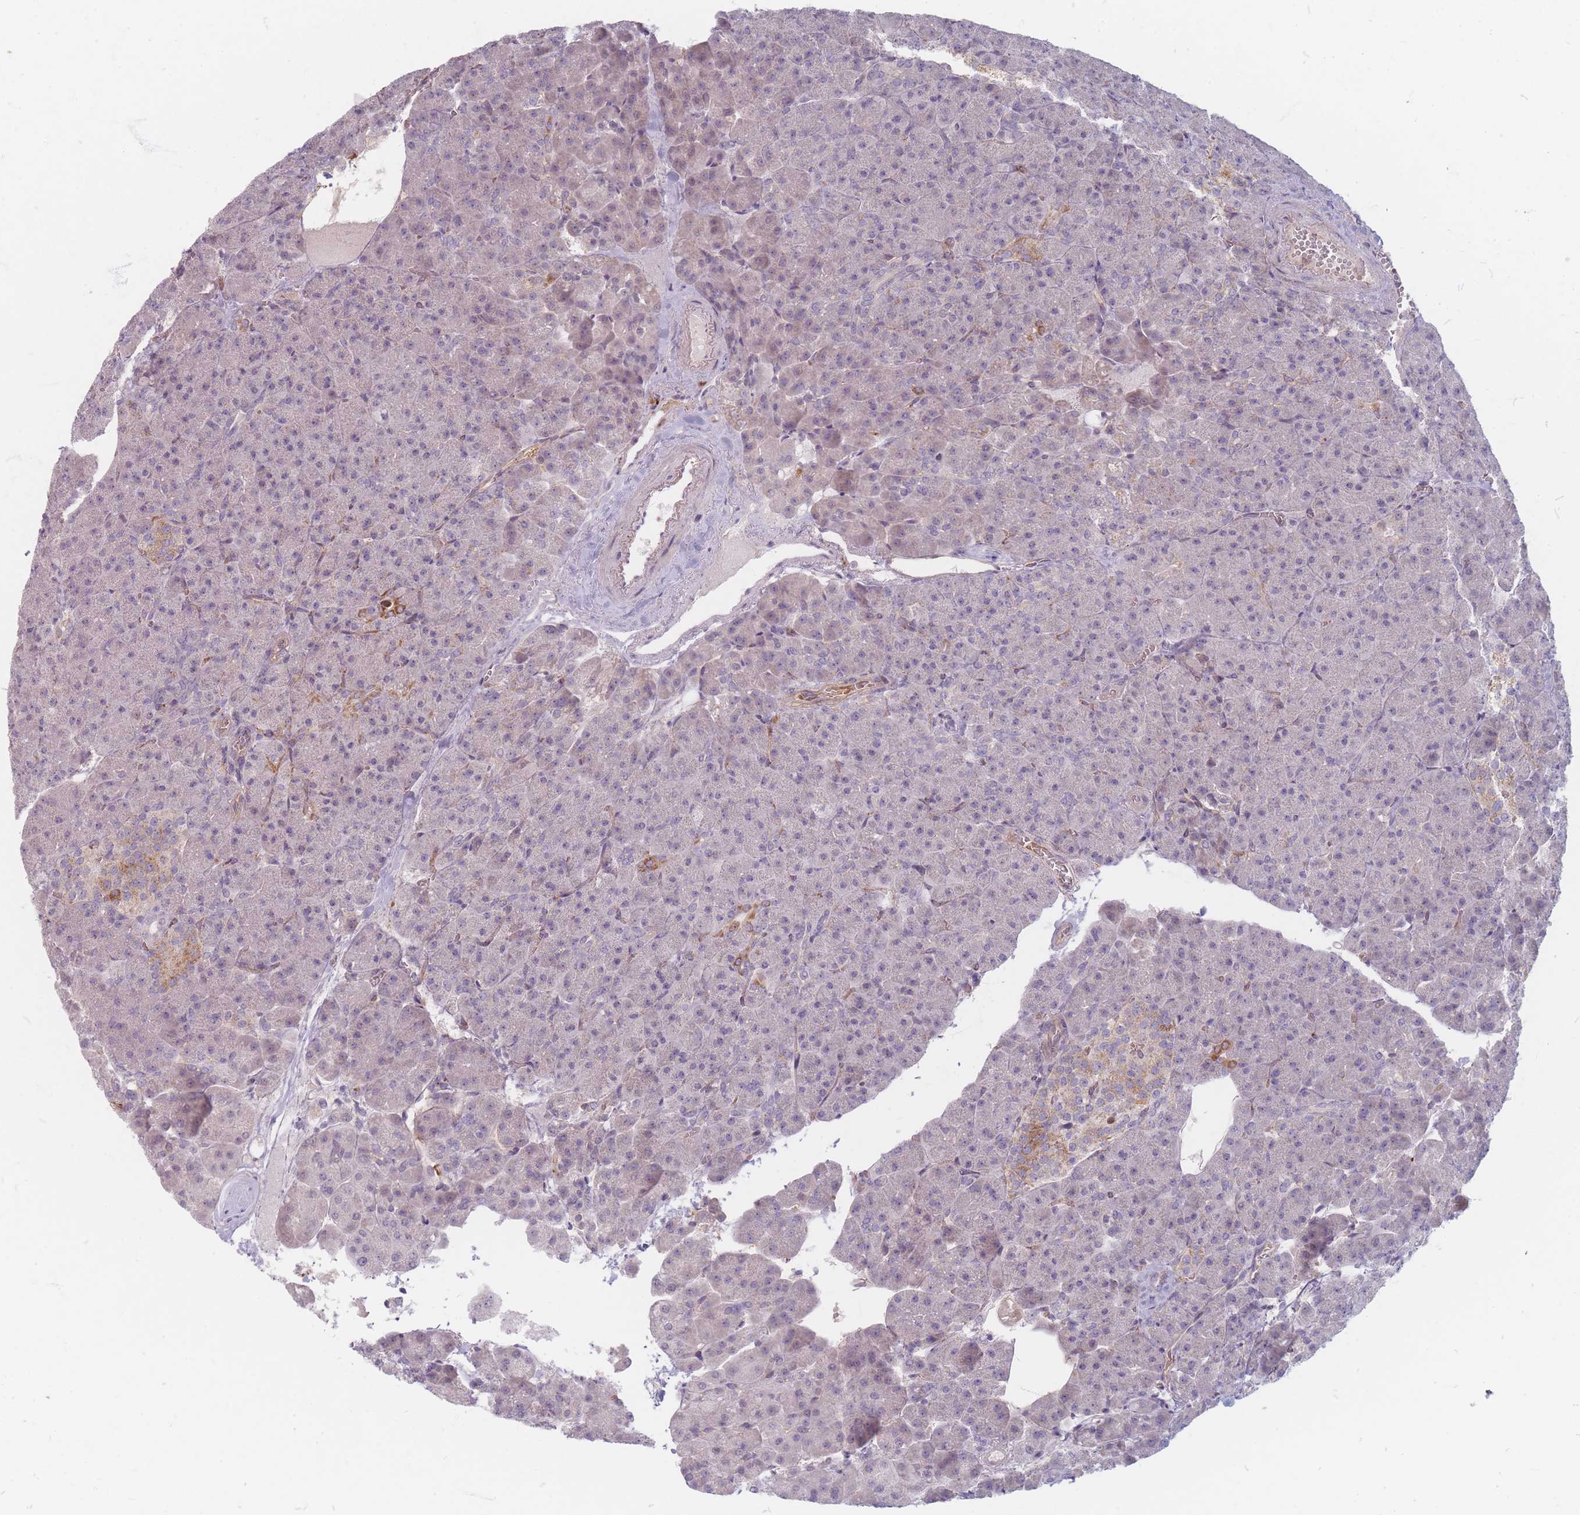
{"staining": {"intensity": "moderate", "quantity": "<25%", "location": "cytoplasmic/membranous"}, "tissue": "pancreas", "cell_type": "Exocrine glandular cells", "image_type": "normal", "snomed": [{"axis": "morphology", "description": "Normal tissue, NOS"}, {"axis": "topography", "description": "Pancreas"}], "caption": "The immunohistochemical stain shows moderate cytoplasmic/membranous expression in exocrine glandular cells of unremarkable pancreas.", "gene": "CHCHD7", "patient": {"sex": "female", "age": 74}}